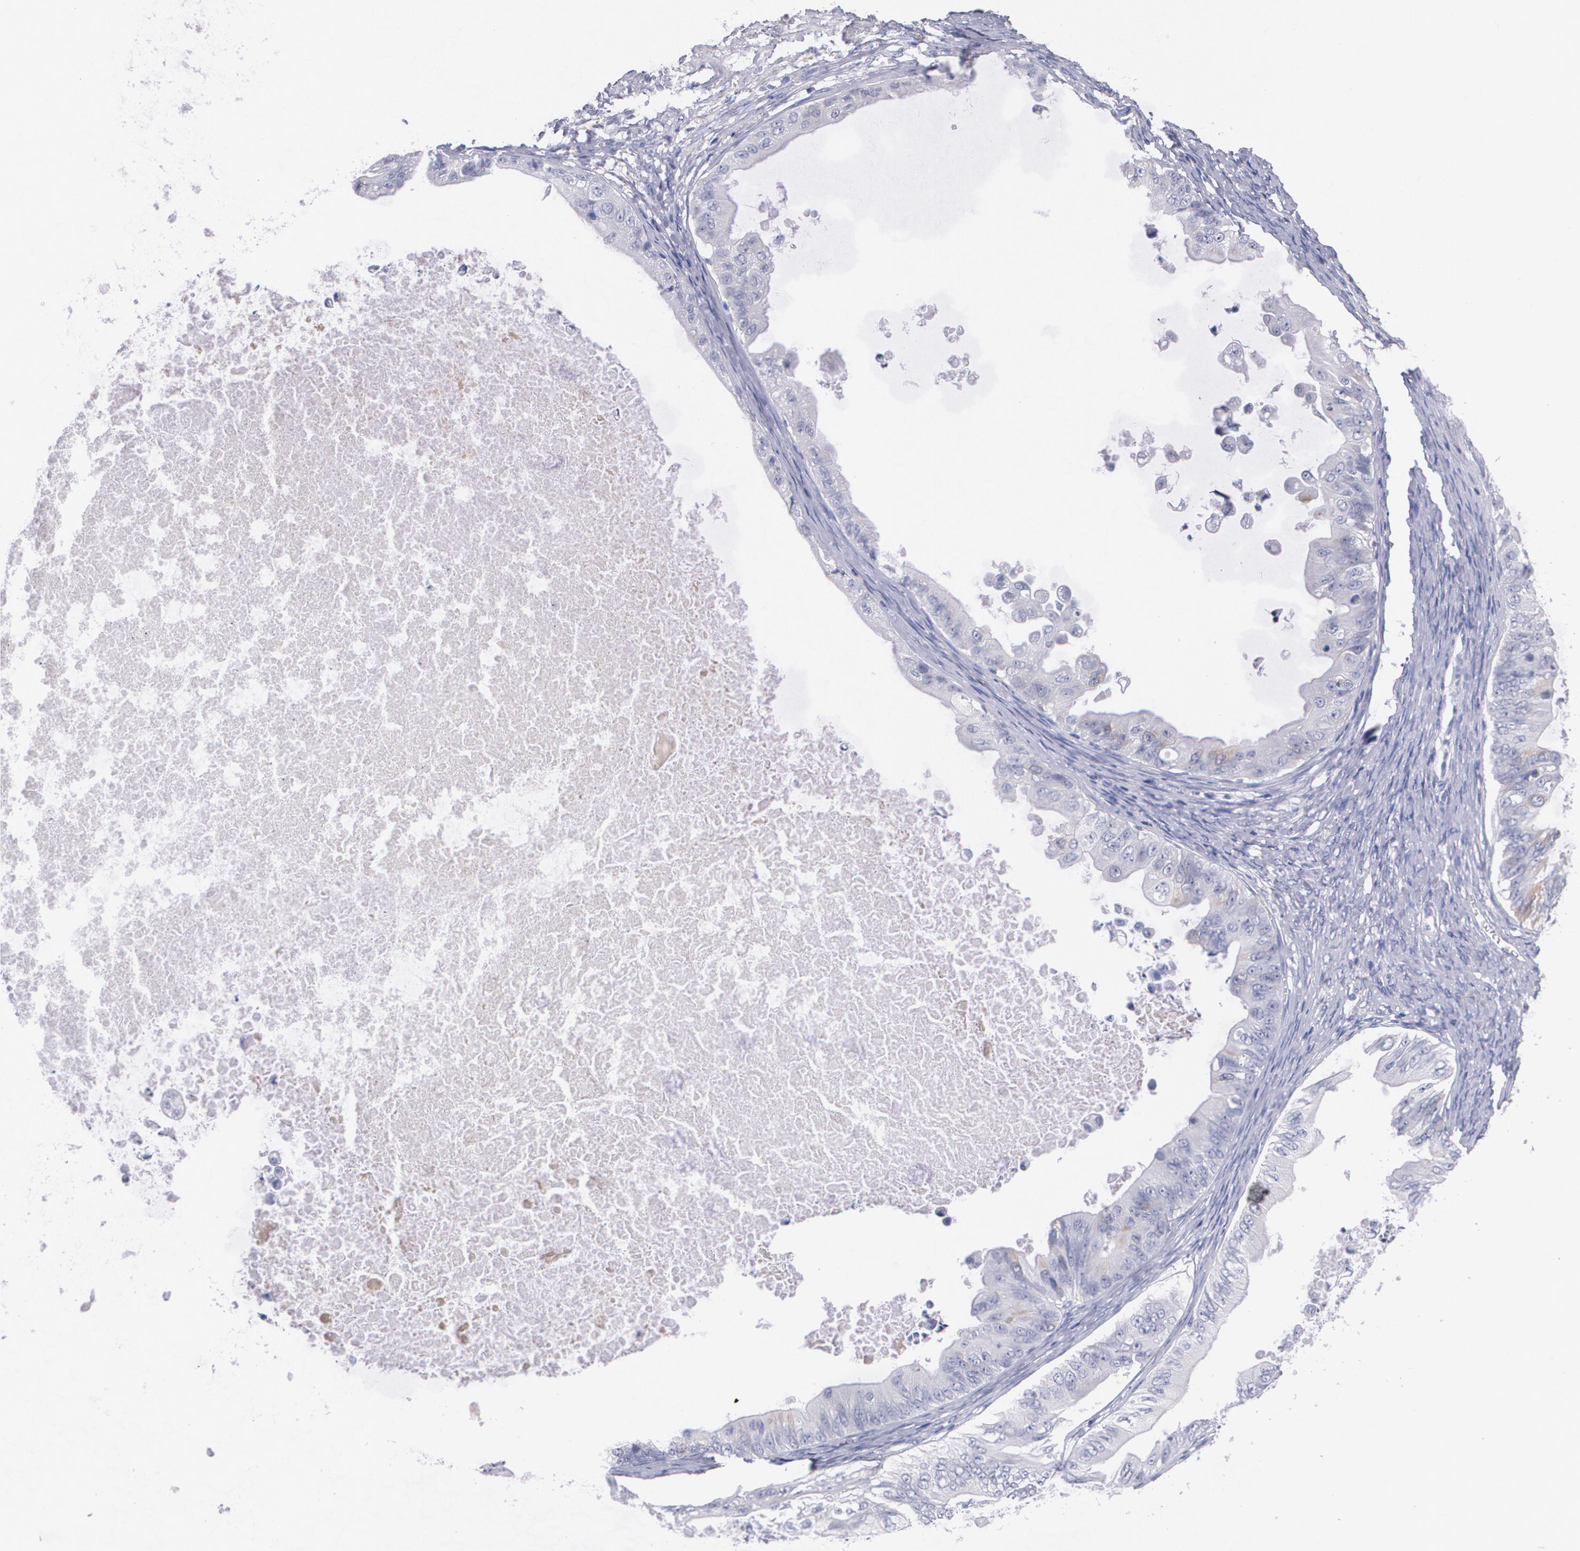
{"staining": {"intensity": "moderate", "quantity": "<25%", "location": "cytoplasmic/membranous"}, "tissue": "ovarian cancer", "cell_type": "Tumor cells", "image_type": "cancer", "snomed": [{"axis": "morphology", "description": "Cystadenocarcinoma, mucinous, NOS"}, {"axis": "topography", "description": "Ovary"}], "caption": "Protein positivity by immunohistochemistry displays moderate cytoplasmic/membranous expression in about <25% of tumor cells in mucinous cystadenocarcinoma (ovarian).", "gene": "HMMR", "patient": {"sex": "female", "age": 37}}